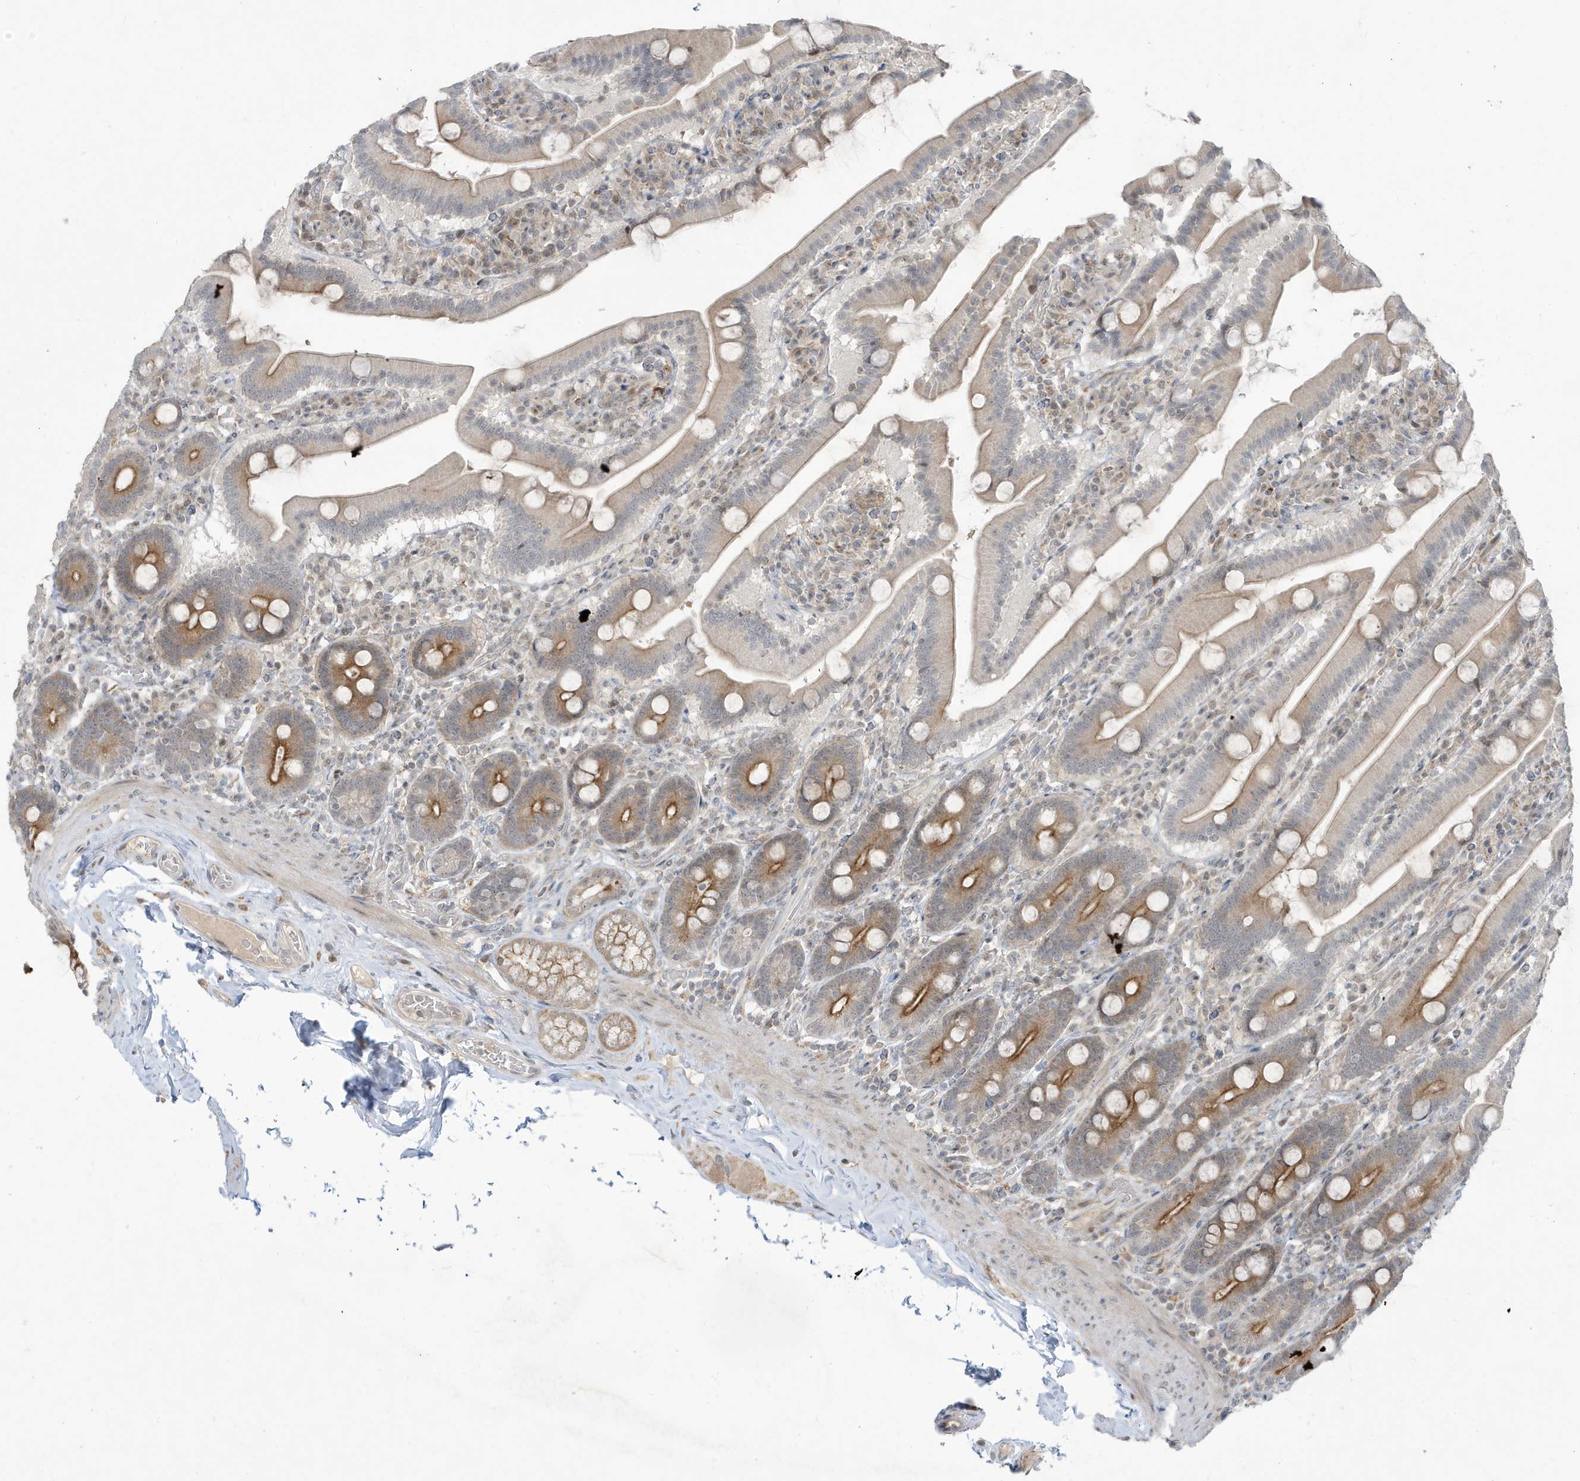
{"staining": {"intensity": "moderate", "quantity": "25%-75%", "location": "cytoplasmic/membranous"}, "tissue": "duodenum", "cell_type": "Glandular cells", "image_type": "normal", "snomed": [{"axis": "morphology", "description": "Normal tissue, NOS"}, {"axis": "topography", "description": "Duodenum"}], "caption": "Duodenum stained with a brown dye shows moderate cytoplasmic/membranous positive positivity in about 25%-75% of glandular cells.", "gene": "PRRT3", "patient": {"sex": "male", "age": 55}}